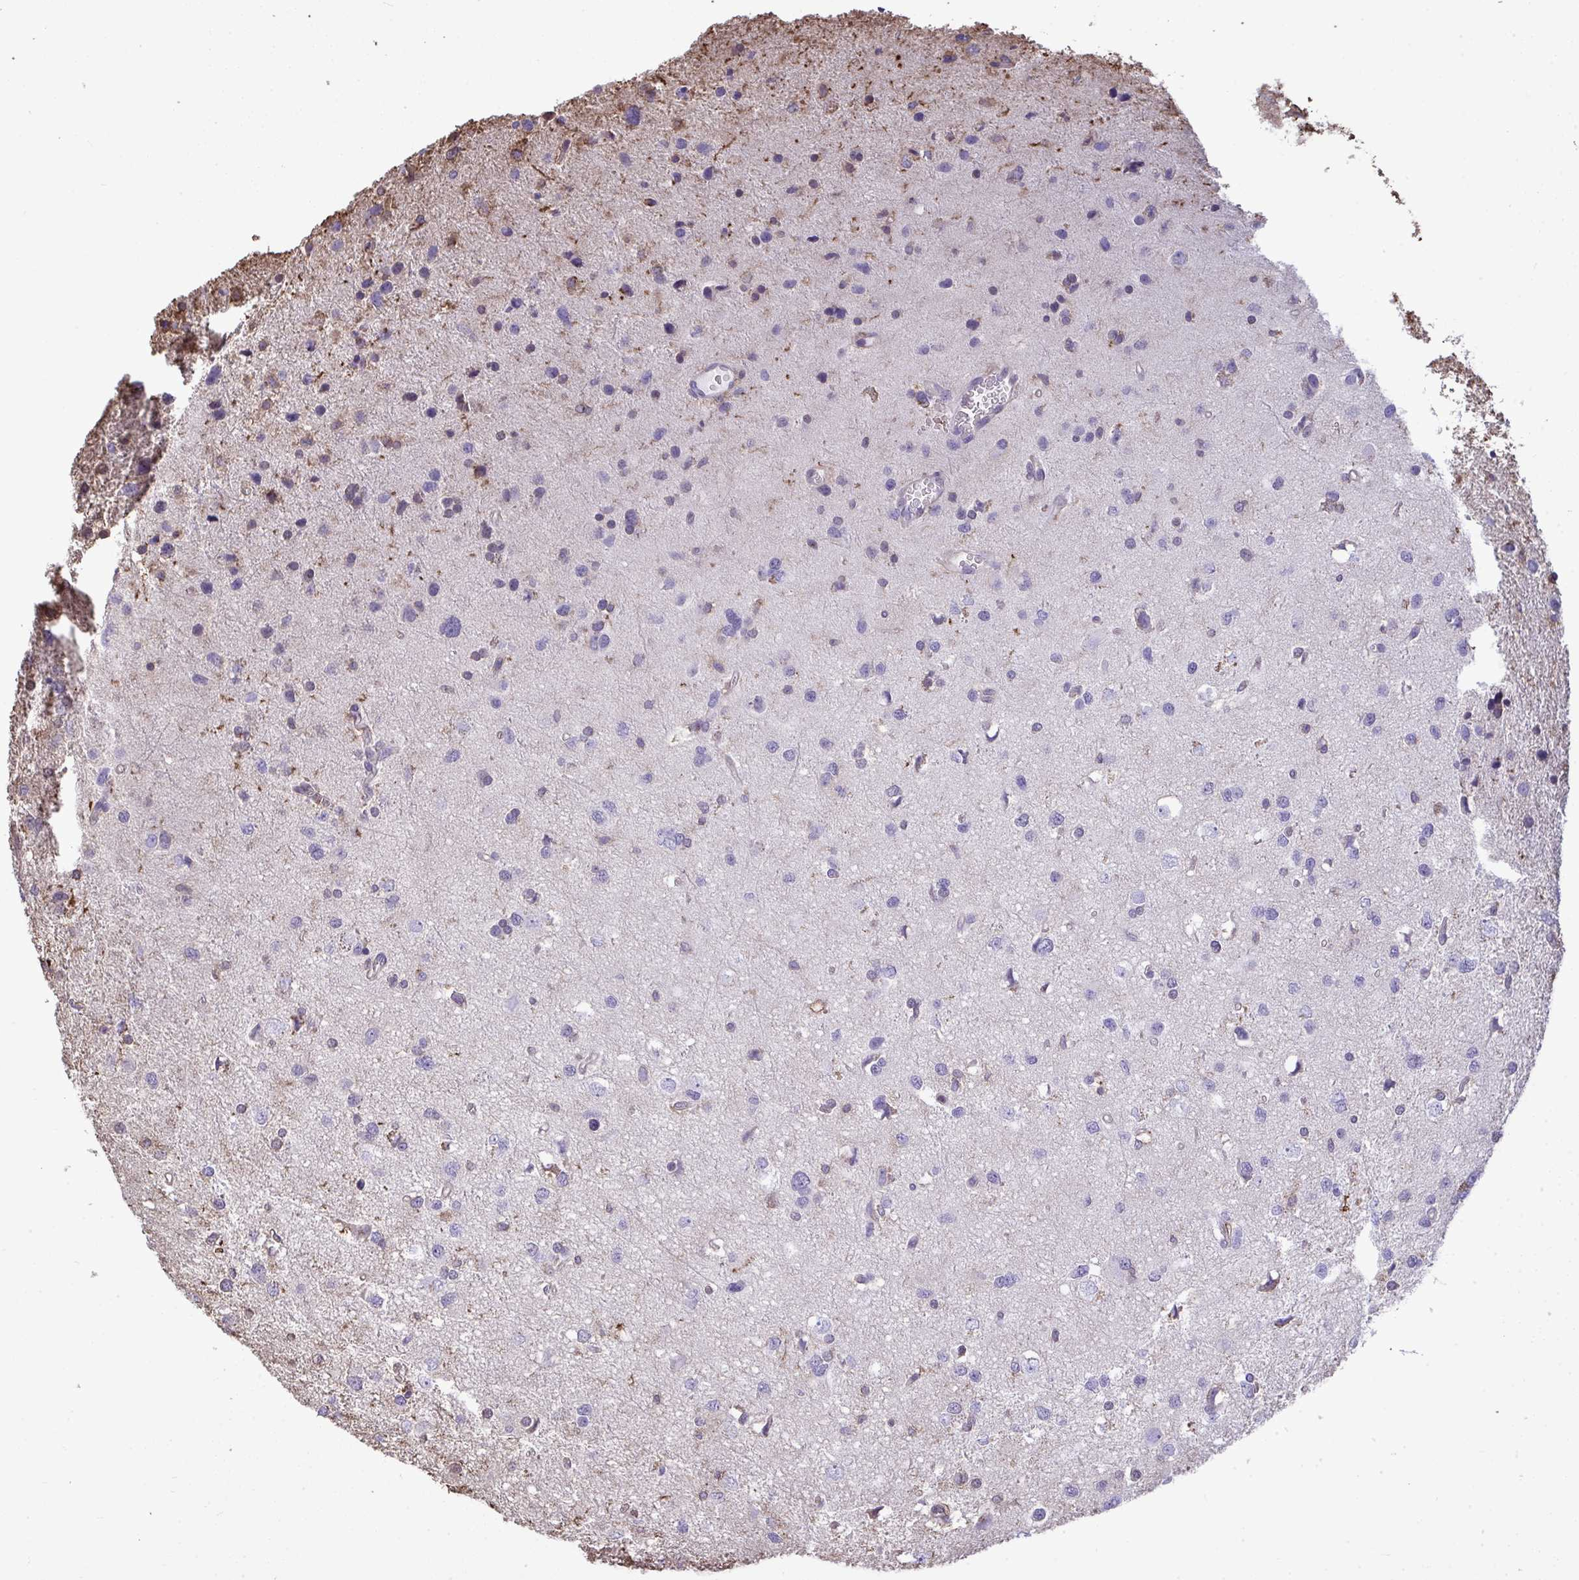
{"staining": {"intensity": "negative", "quantity": "none", "location": "none"}, "tissue": "glioma", "cell_type": "Tumor cells", "image_type": "cancer", "snomed": [{"axis": "morphology", "description": "Glioma, malignant, Low grade"}, {"axis": "topography", "description": "Brain"}], "caption": "Tumor cells are negative for protein expression in human low-grade glioma (malignant).", "gene": "ANXA5", "patient": {"sex": "female", "age": 55}}